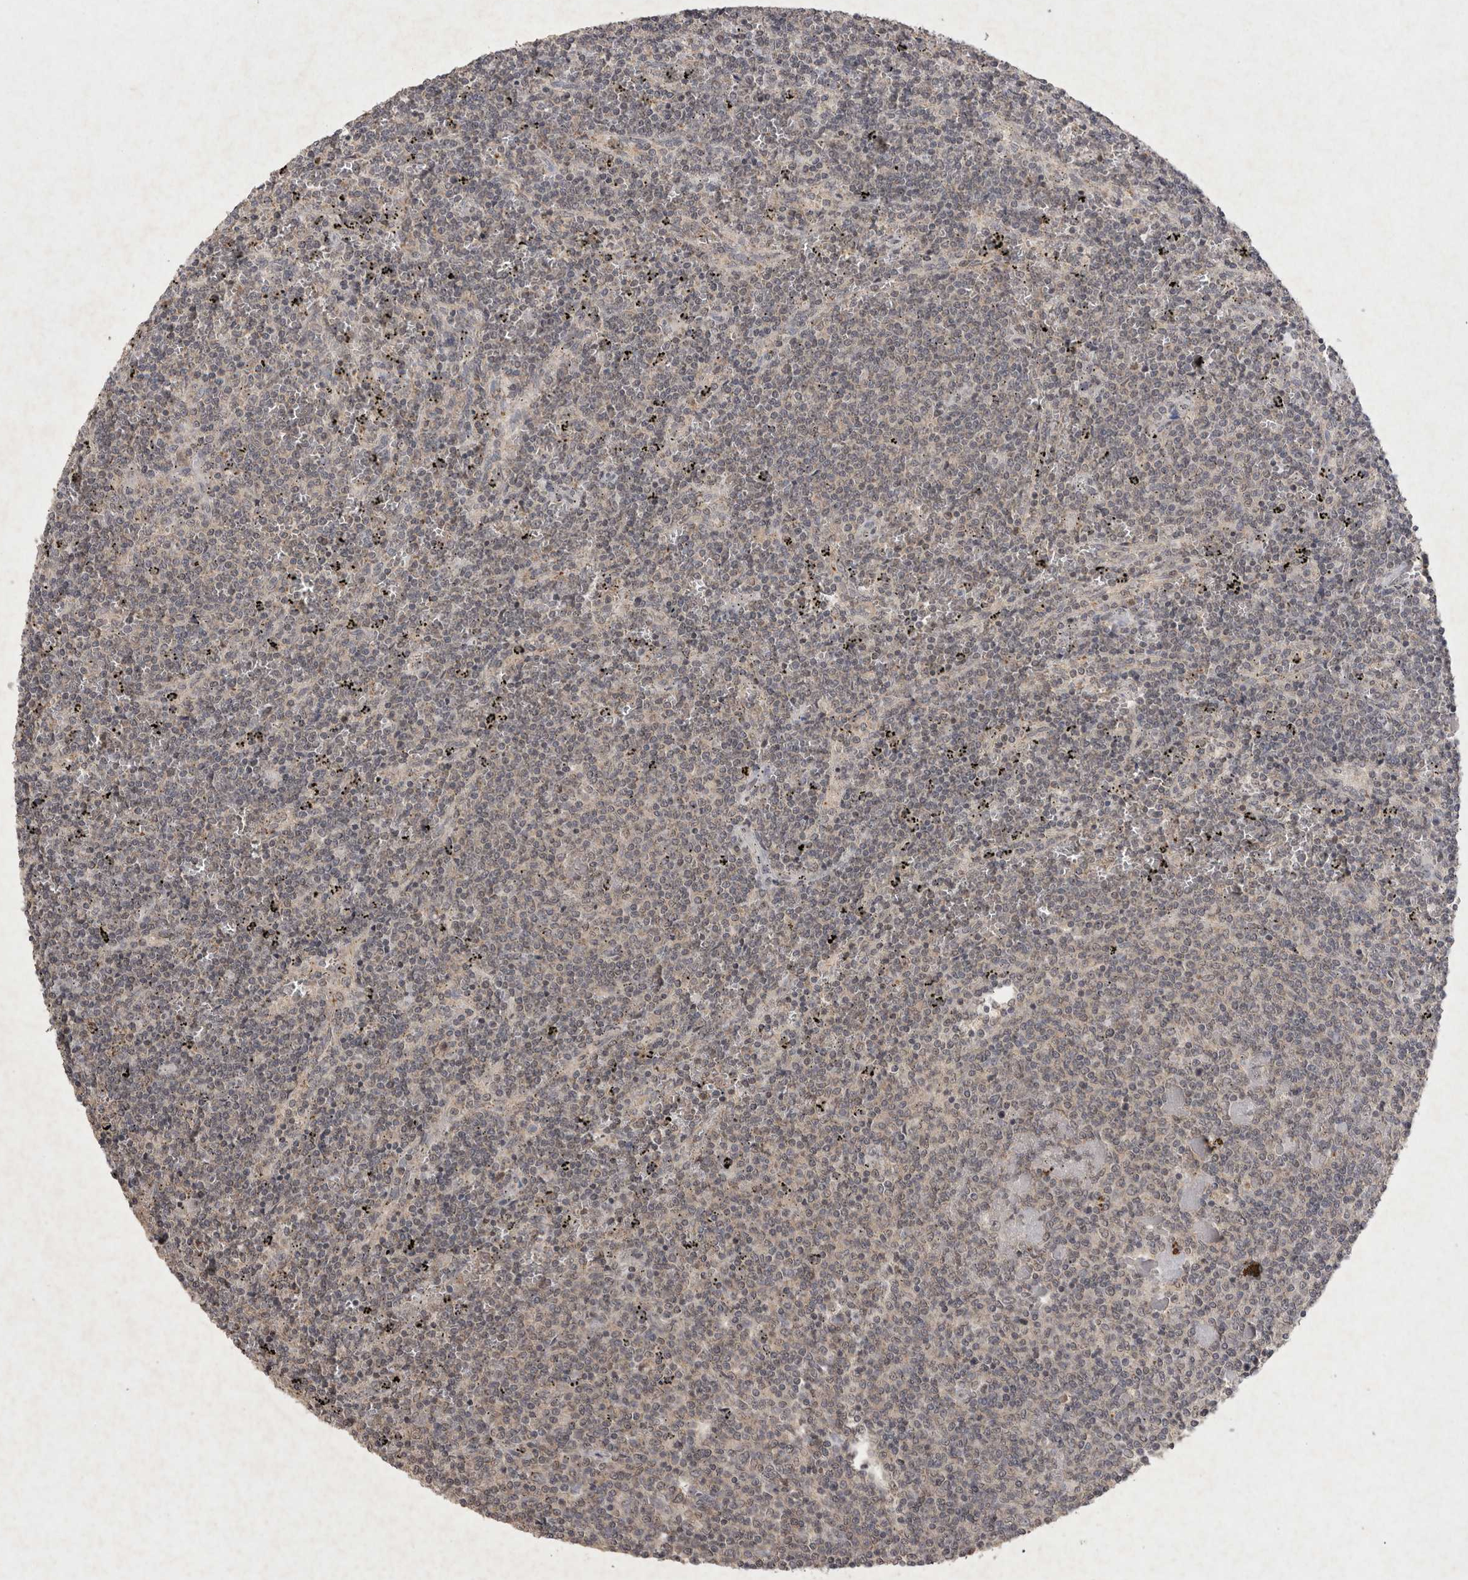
{"staining": {"intensity": "negative", "quantity": "none", "location": "none"}, "tissue": "lymphoma", "cell_type": "Tumor cells", "image_type": "cancer", "snomed": [{"axis": "morphology", "description": "Malignant lymphoma, non-Hodgkin's type, Low grade"}, {"axis": "topography", "description": "Spleen"}], "caption": "This image is of lymphoma stained with IHC to label a protein in brown with the nuclei are counter-stained blue. There is no staining in tumor cells. (DAB immunohistochemistry (IHC) with hematoxylin counter stain).", "gene": "APLNR", "patient": {"sex": "female", "age": 50}}